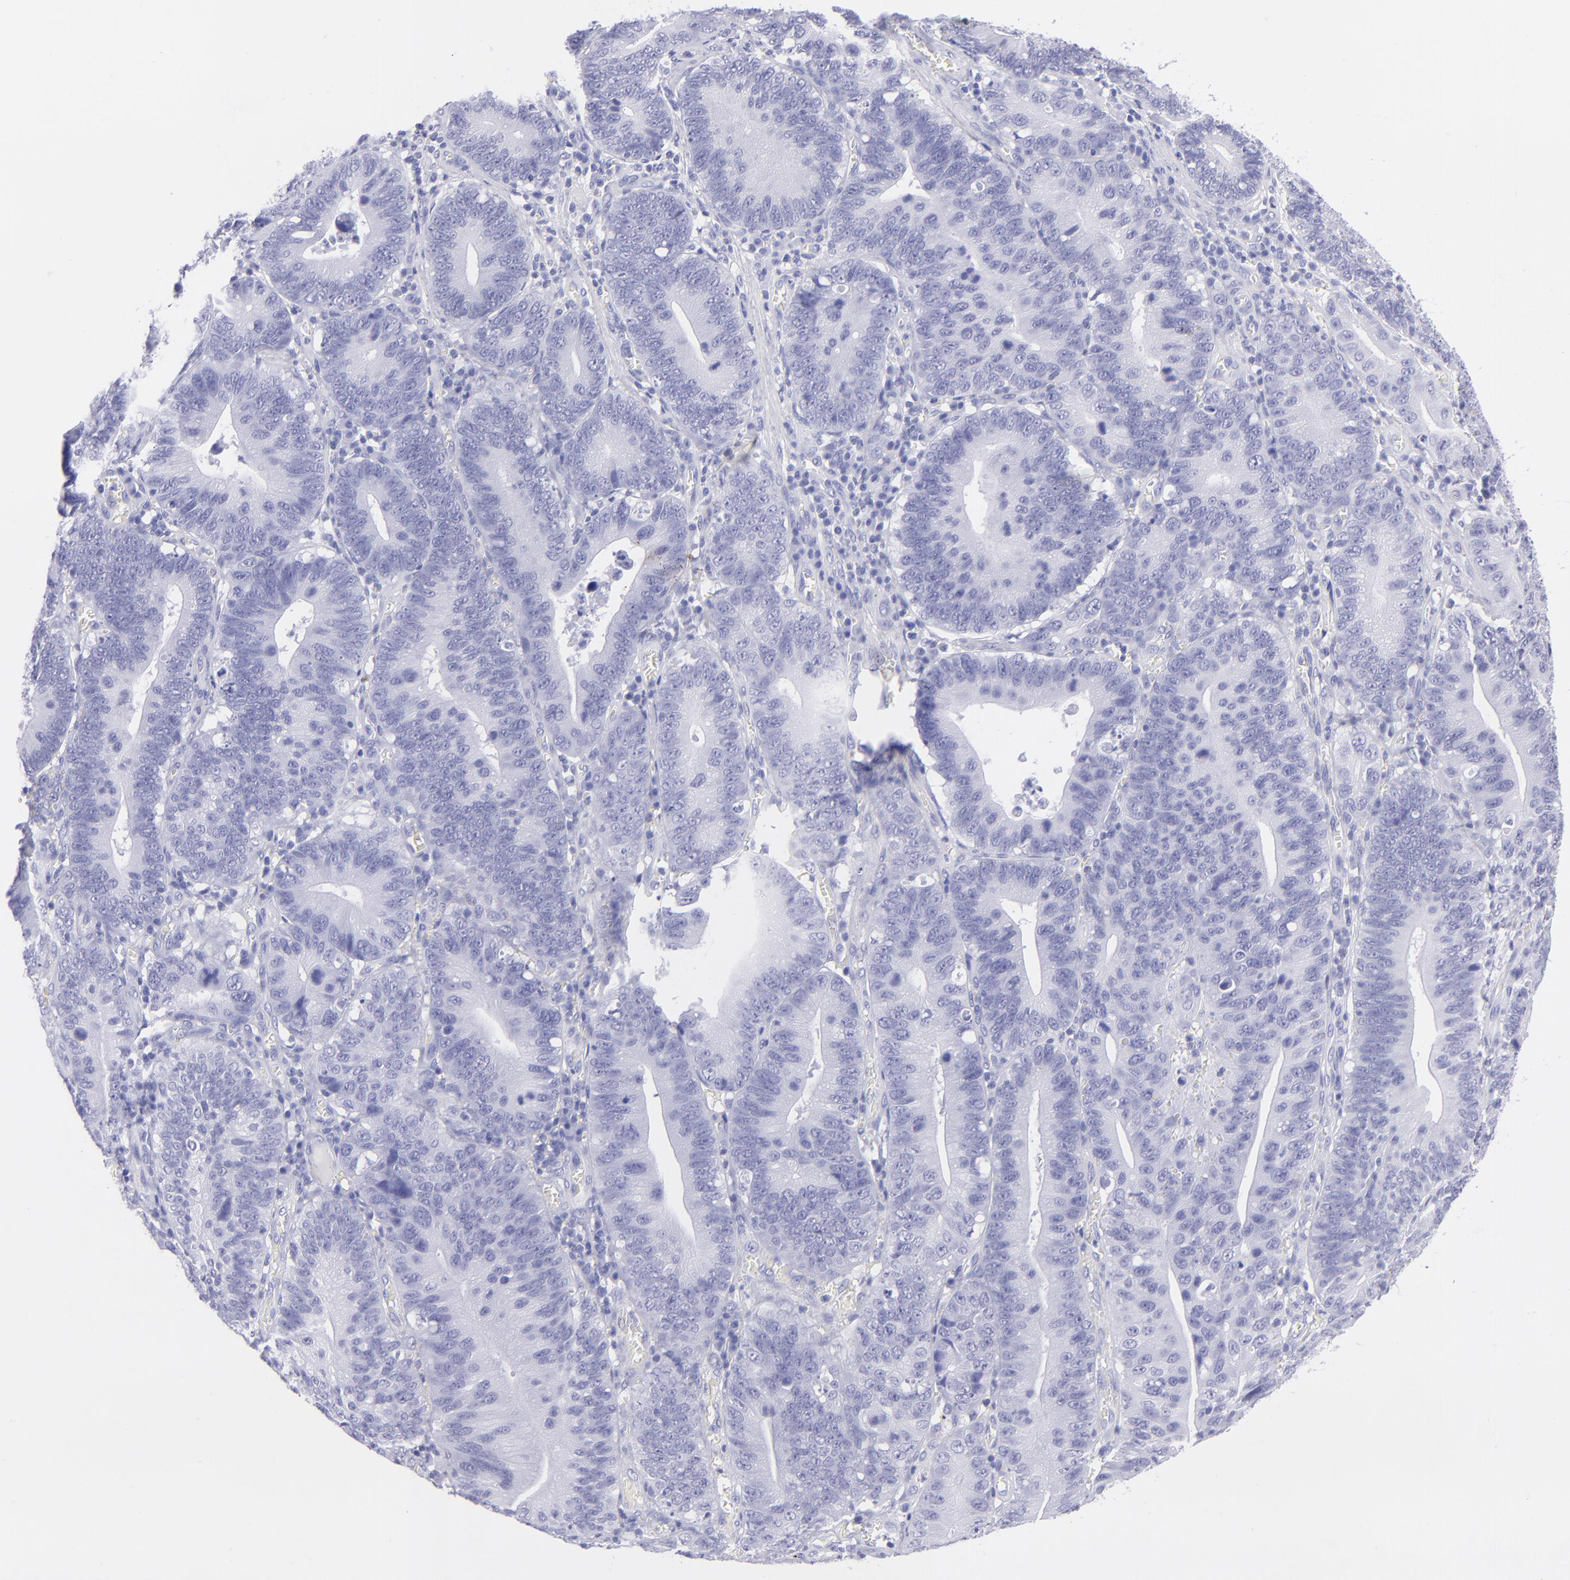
{"staining": {"intensity": "negative", "quantity": "none", "location": "none"}, "tissue": "stomach cancer", "cell_type": "Tumor cells", "image_type": "cancer", "snomed": [{"axis": "morphology", "description": "Adenocarcinoma, NOS"}, {"axis": "topography", "description": "Stomach"}, {"axis": "topography", "description": "Gastric cardia"}], "caption": "Immunohistochemical staining of human stomach cancer (adenocarcinoma) demonstrates no significant expression in tumor cells. (Brightfield microscopy of DAB immunohistochemistry (IHC) at high magnification).", "gene": "PIP", "patient": {"sex": "male", "age": 59}}